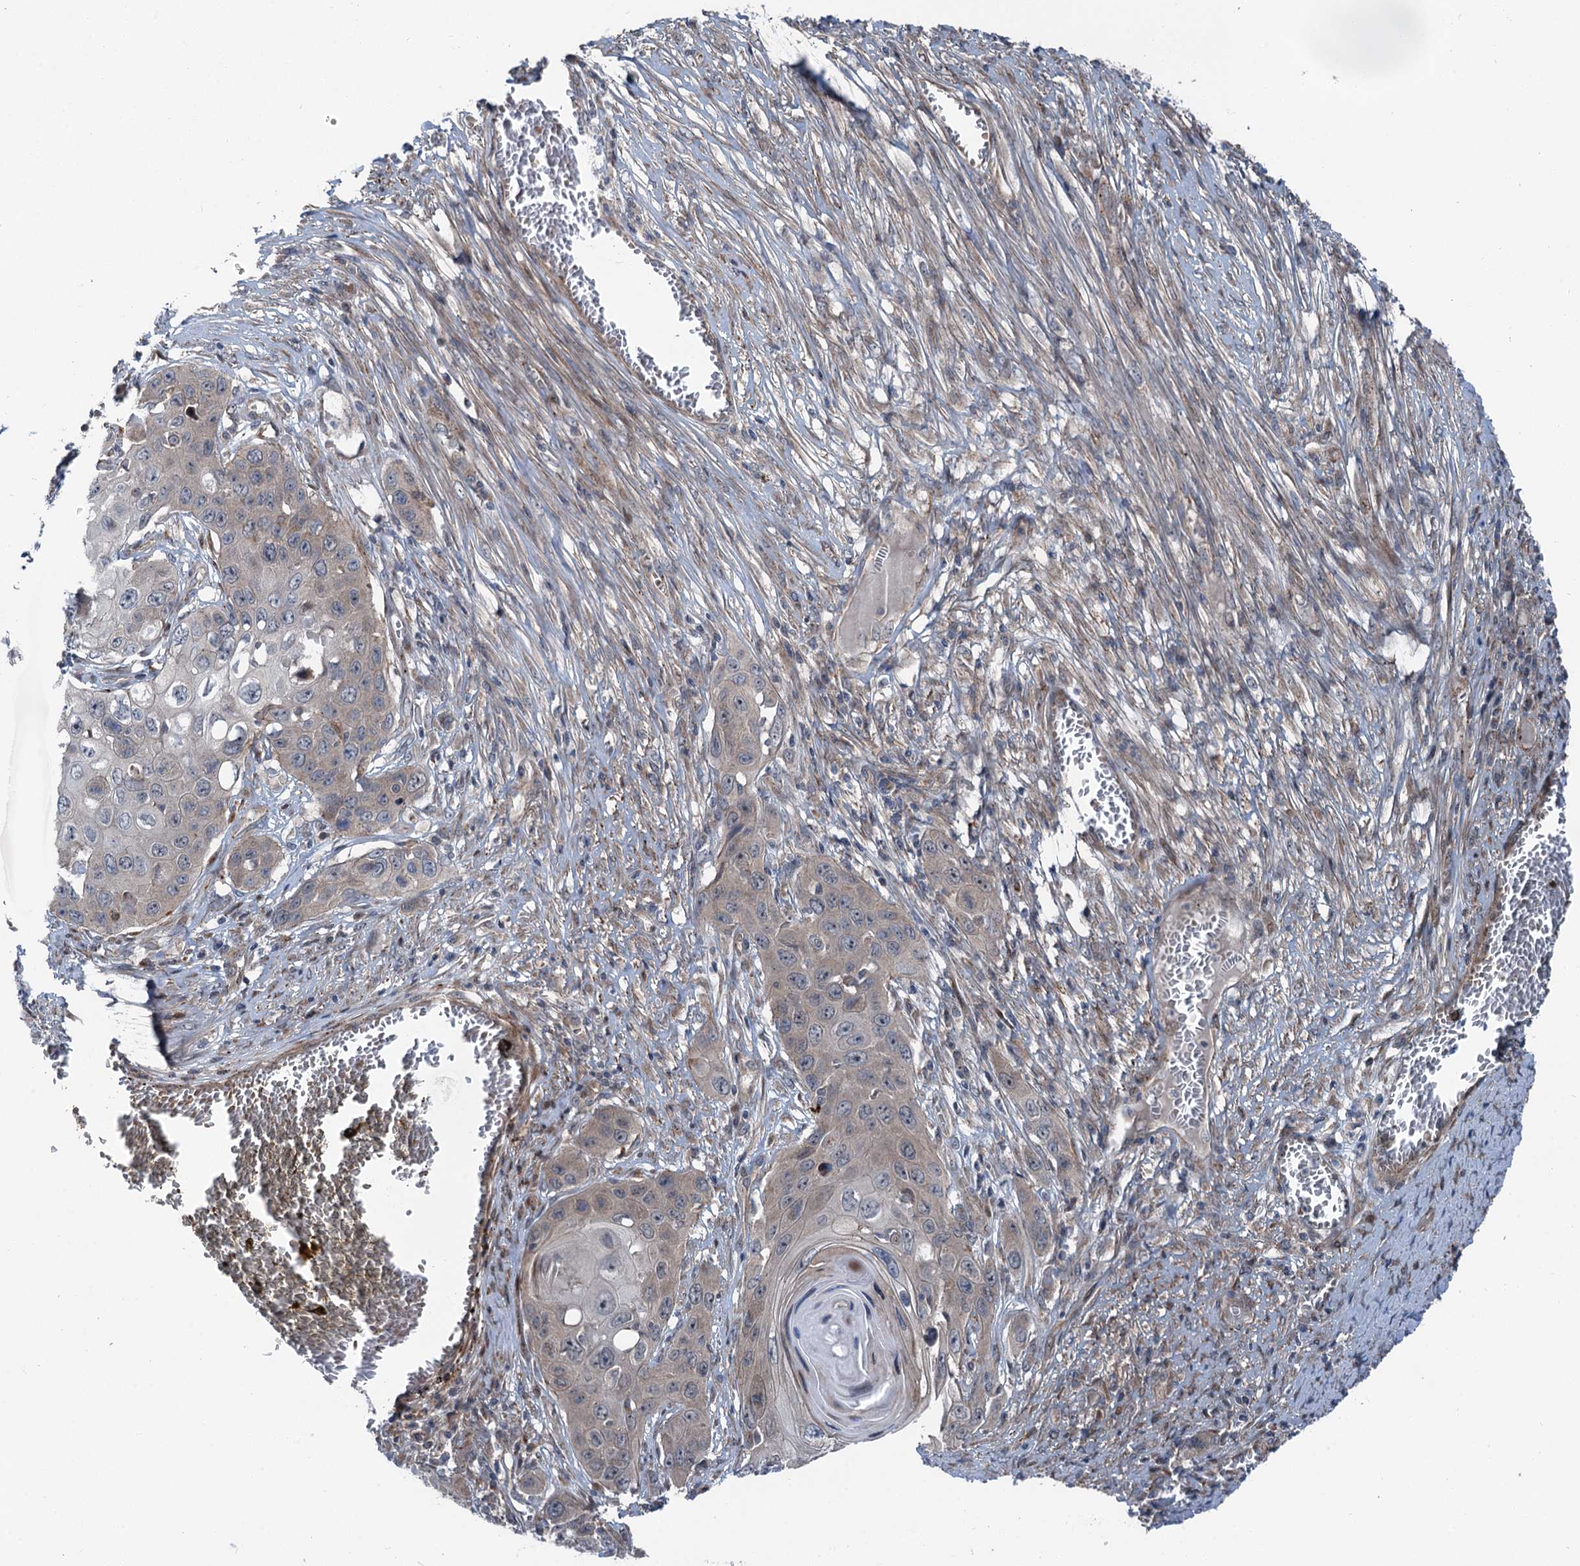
{"staining": {"intensity": "negative", "quantity": "none", "location": "none"}, "tissue": "skin cancer", "cell_type": "Tumor cells", "image_type": "cancer", "snomed": [{"axis": "morphology", "description": "Squamous cell carcinoma, NOS"}, {"axis": "topography", "description": "Skin"}], "caption": "High power microscopy photomicrograph of an immunohistochemistry photomicrograph of squamous cell carcinoma (skin), revealing no significant expression in tumor cells. Nuclei are stained in blue.", "gene": "POLR1D", "patient": {"sex": "male", "age": 55}}